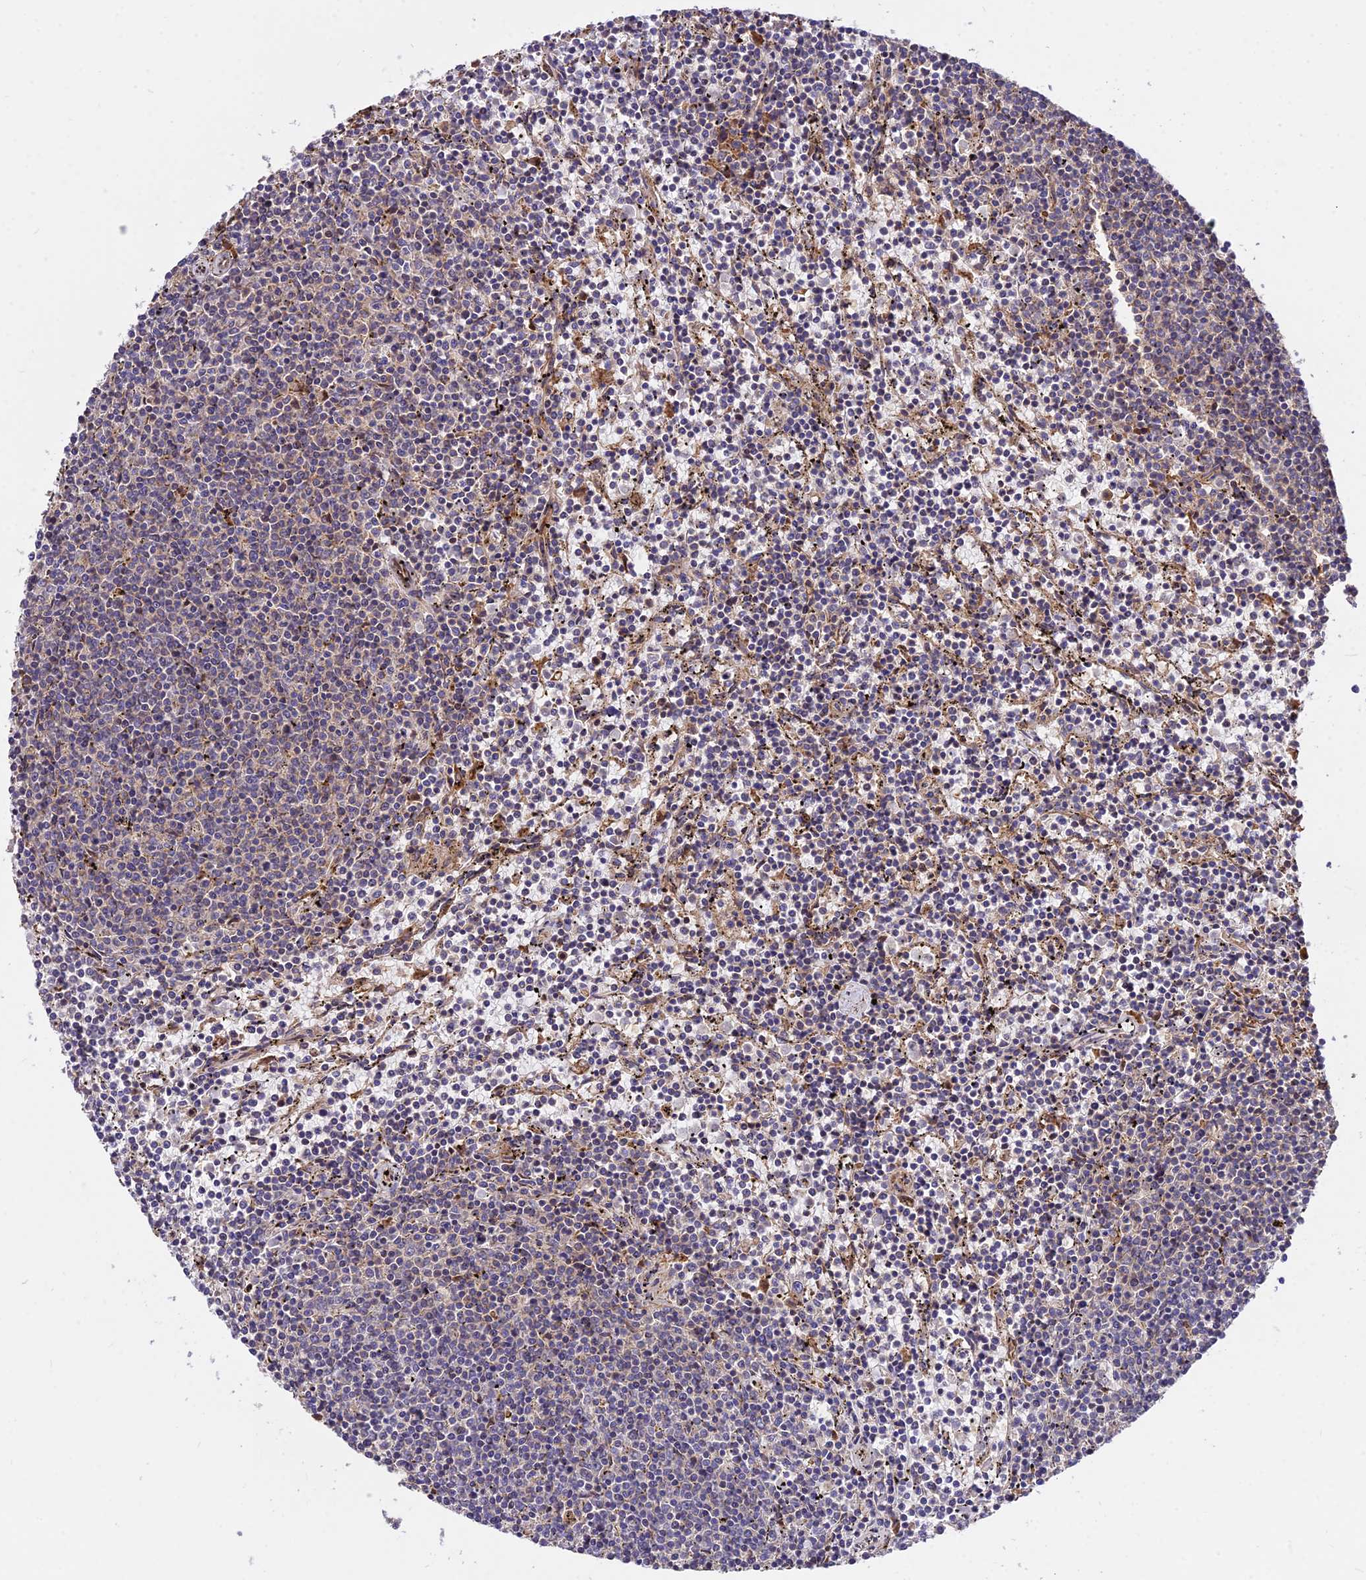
{"staining": {"intensity": "negative", "quantity": "none", "location": "none"}, "tissue": "lymphoma", "cell_type": "Tumor cells", "image_type": "cancer", "snomed": [{"axis": "morphology", "description": "Malignant lymphoma, non-Hodgkin's type, Low grade"}, {"axis": "topography", "description": "Spleen"}], "caption": "A high-resolution histopathology image shows immunohistochemistry (IHC) staining of low-grade malignant lymphoma, non-Hodgkin's type, which reveals no significant staining in tumor cells.", "gene": "ROCK1", "patient": {"sex": "female", "age": 50}}